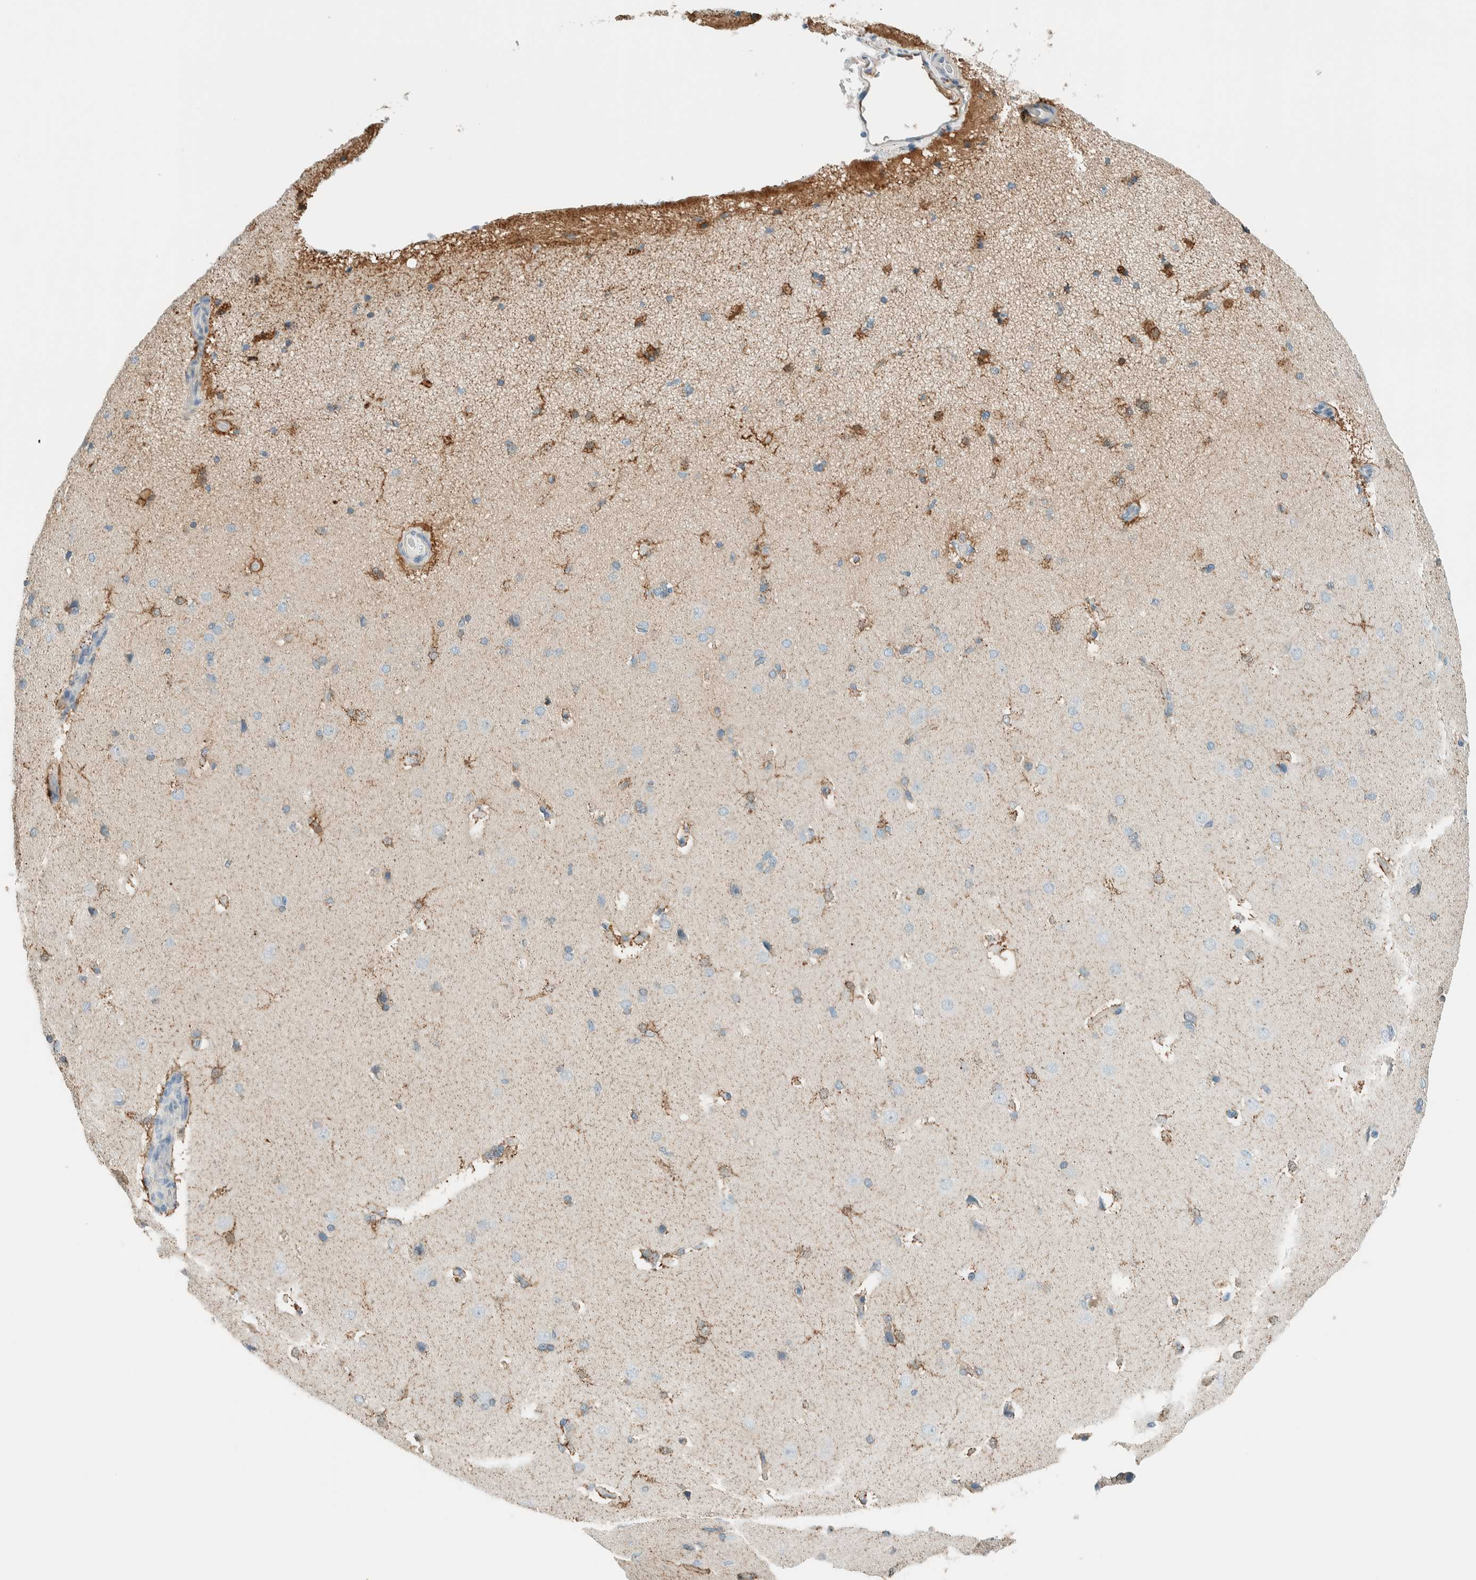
{"staining": {"intensity": "moderate", "quantity": "25%-75%", "location": "cytoplasmic/membranous"}, "tissue": "cerebral cortex", "cell_type": "Endothelial cells", "image_type": "normal", "snomed": [{"axis": "morphology", "description": "Normal tissue, NOS"}, {"axis": "topography", "description": "Cerebral cortex"}], "caption": "An IHC photomicrograph of benign tissue is shown. Protein staining in brown labels moderate cytoplasmic/membranous positivity in cerebral cortex within endothelial cells.", "gene": "ALDH7A1", "patient": {"sex": "male", "age": 62}}